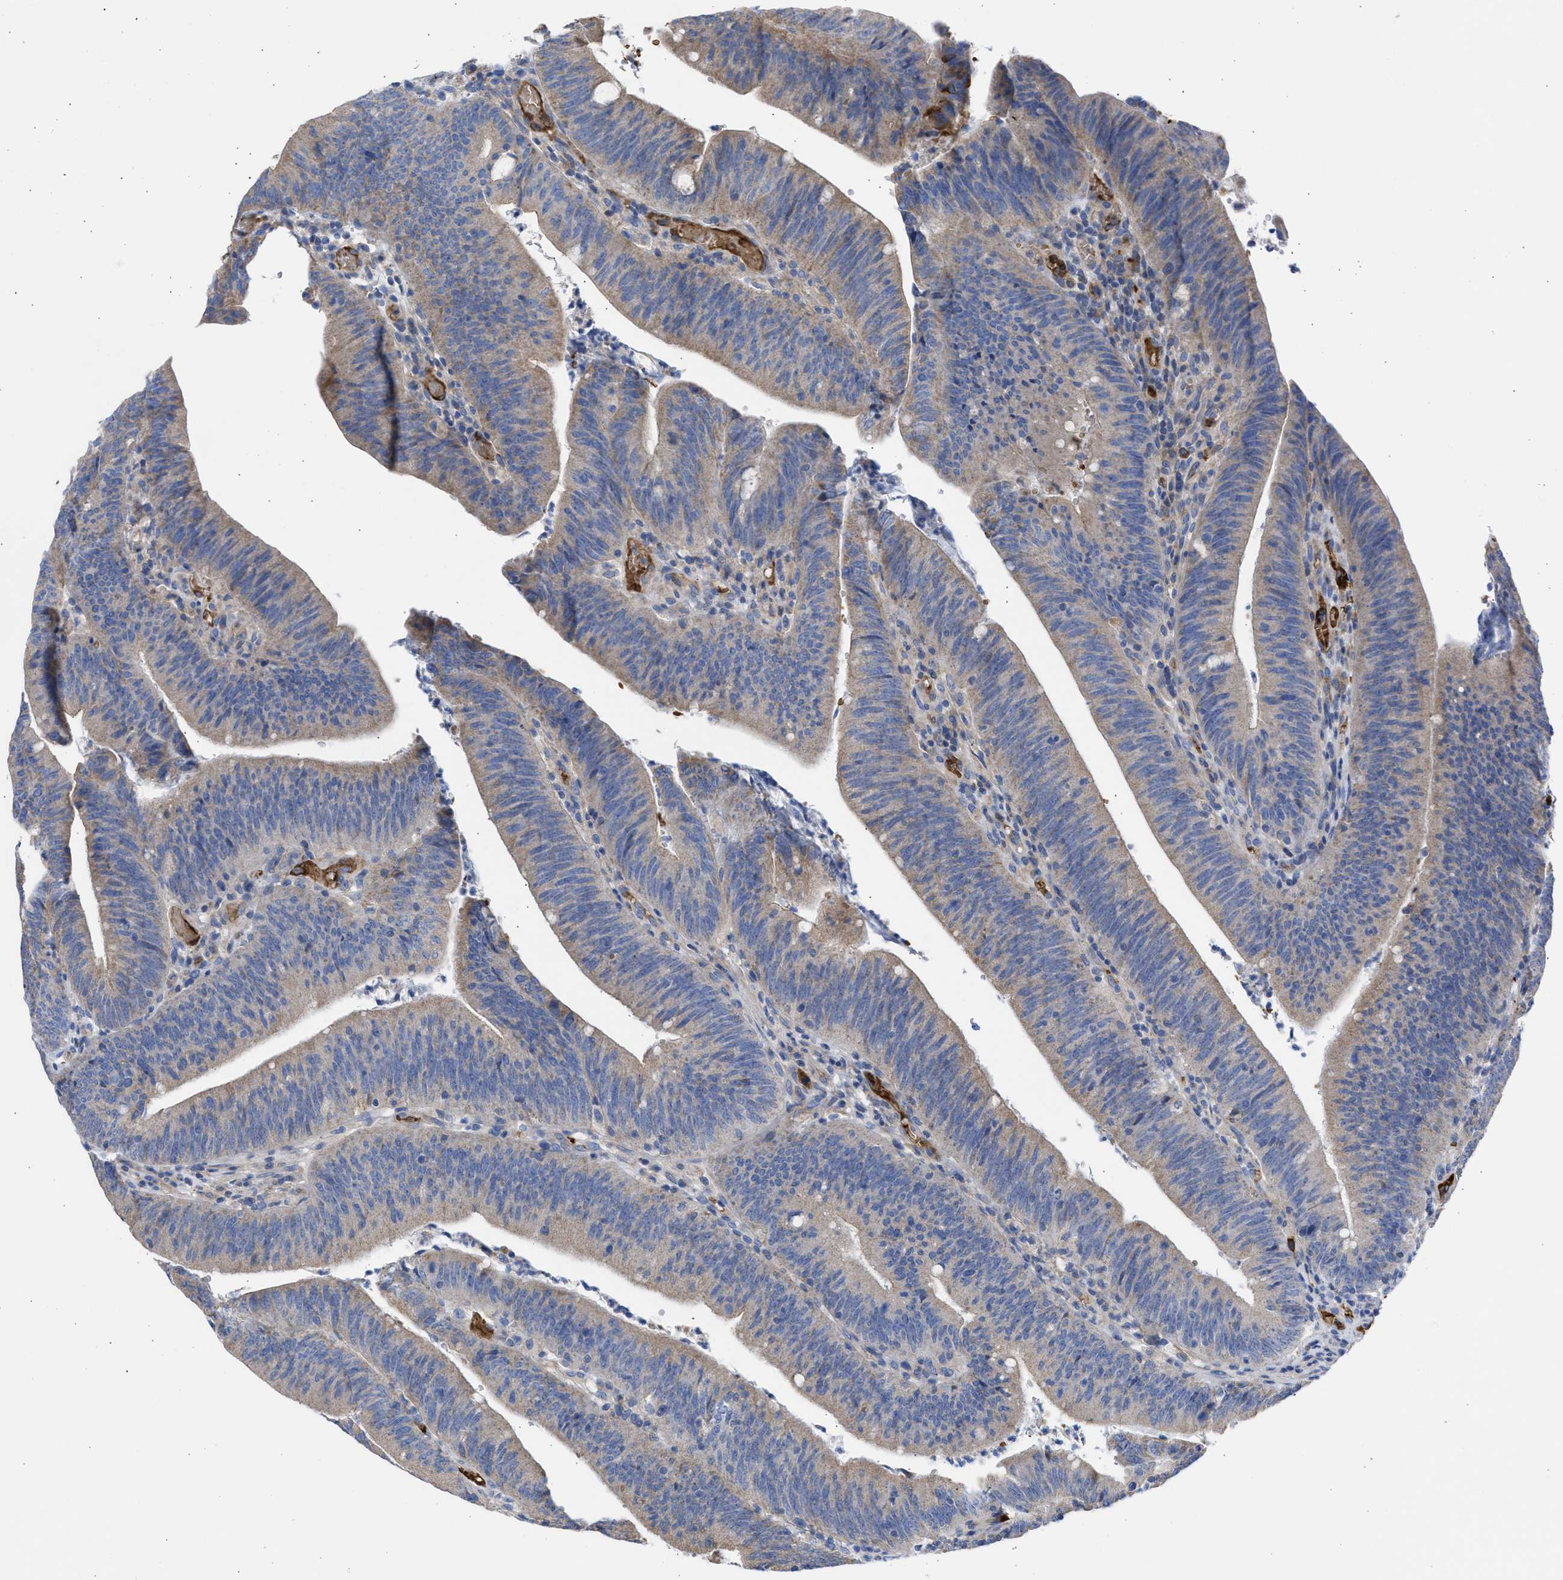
{"staining": {"intensity": "weak", "quantity": ">75%", "location": "cytoplasmic/membranous"}, "tissue": "colorectal cancer", "cell_type": "Tumor cells", "image_type": "cancer", "snomed": [{"axis": "morphology", "description": "Normal tissue, NOS"}, {"axis": "morphology", "description": "Adenocarcinoma, NOS"}, {"axis": "topography", "description": "Rectum"}], "caption": "A high-resolution histopathology image shows IHC staining of colorectal cancer, which demonstrates weak cytoplasmic/membranous positivity in about >75% of tumor cells.", "gene": "BTG3", "patient": {"sex": "female", "age": 66}}